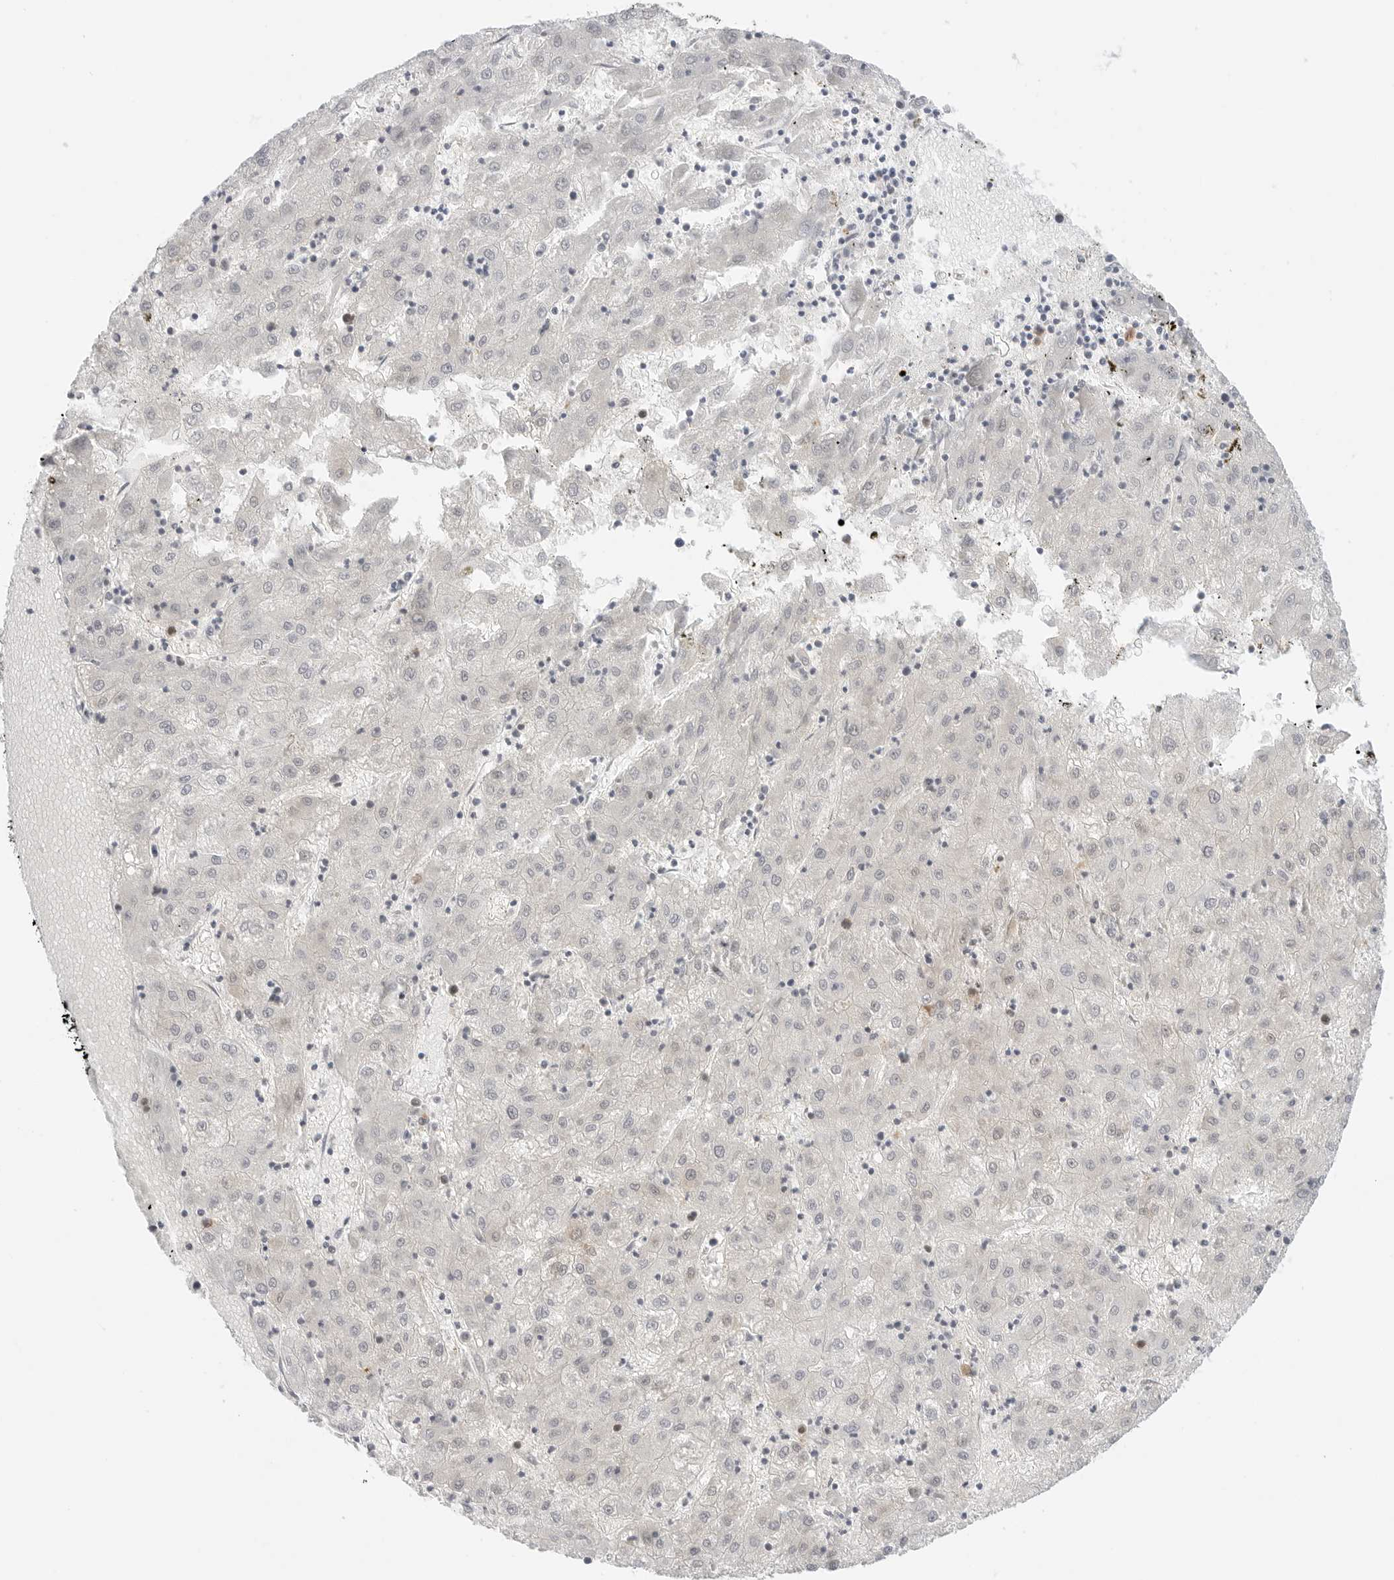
{"staining": {"intensity": "negative", "quantity": "none", "location": "none"}, "tissue": "liver cancer", "cell_type": "Tumor cells", "image_type": "cancer", "snomed": [{"axis": "morphology", "description": "Carcinoma, Hepatocellular, NOS"}, {"axis": "topography", "description": "Liver"}], "caption": "DAB (3,3'-diaminobenzidine) immunohistochemical staining of human liver cancer (hepatocellular carcinoma) displays no significant positivity in tumor cells.", "gene": "NUDC", "patient": {"sex": "male", "age": 72}}